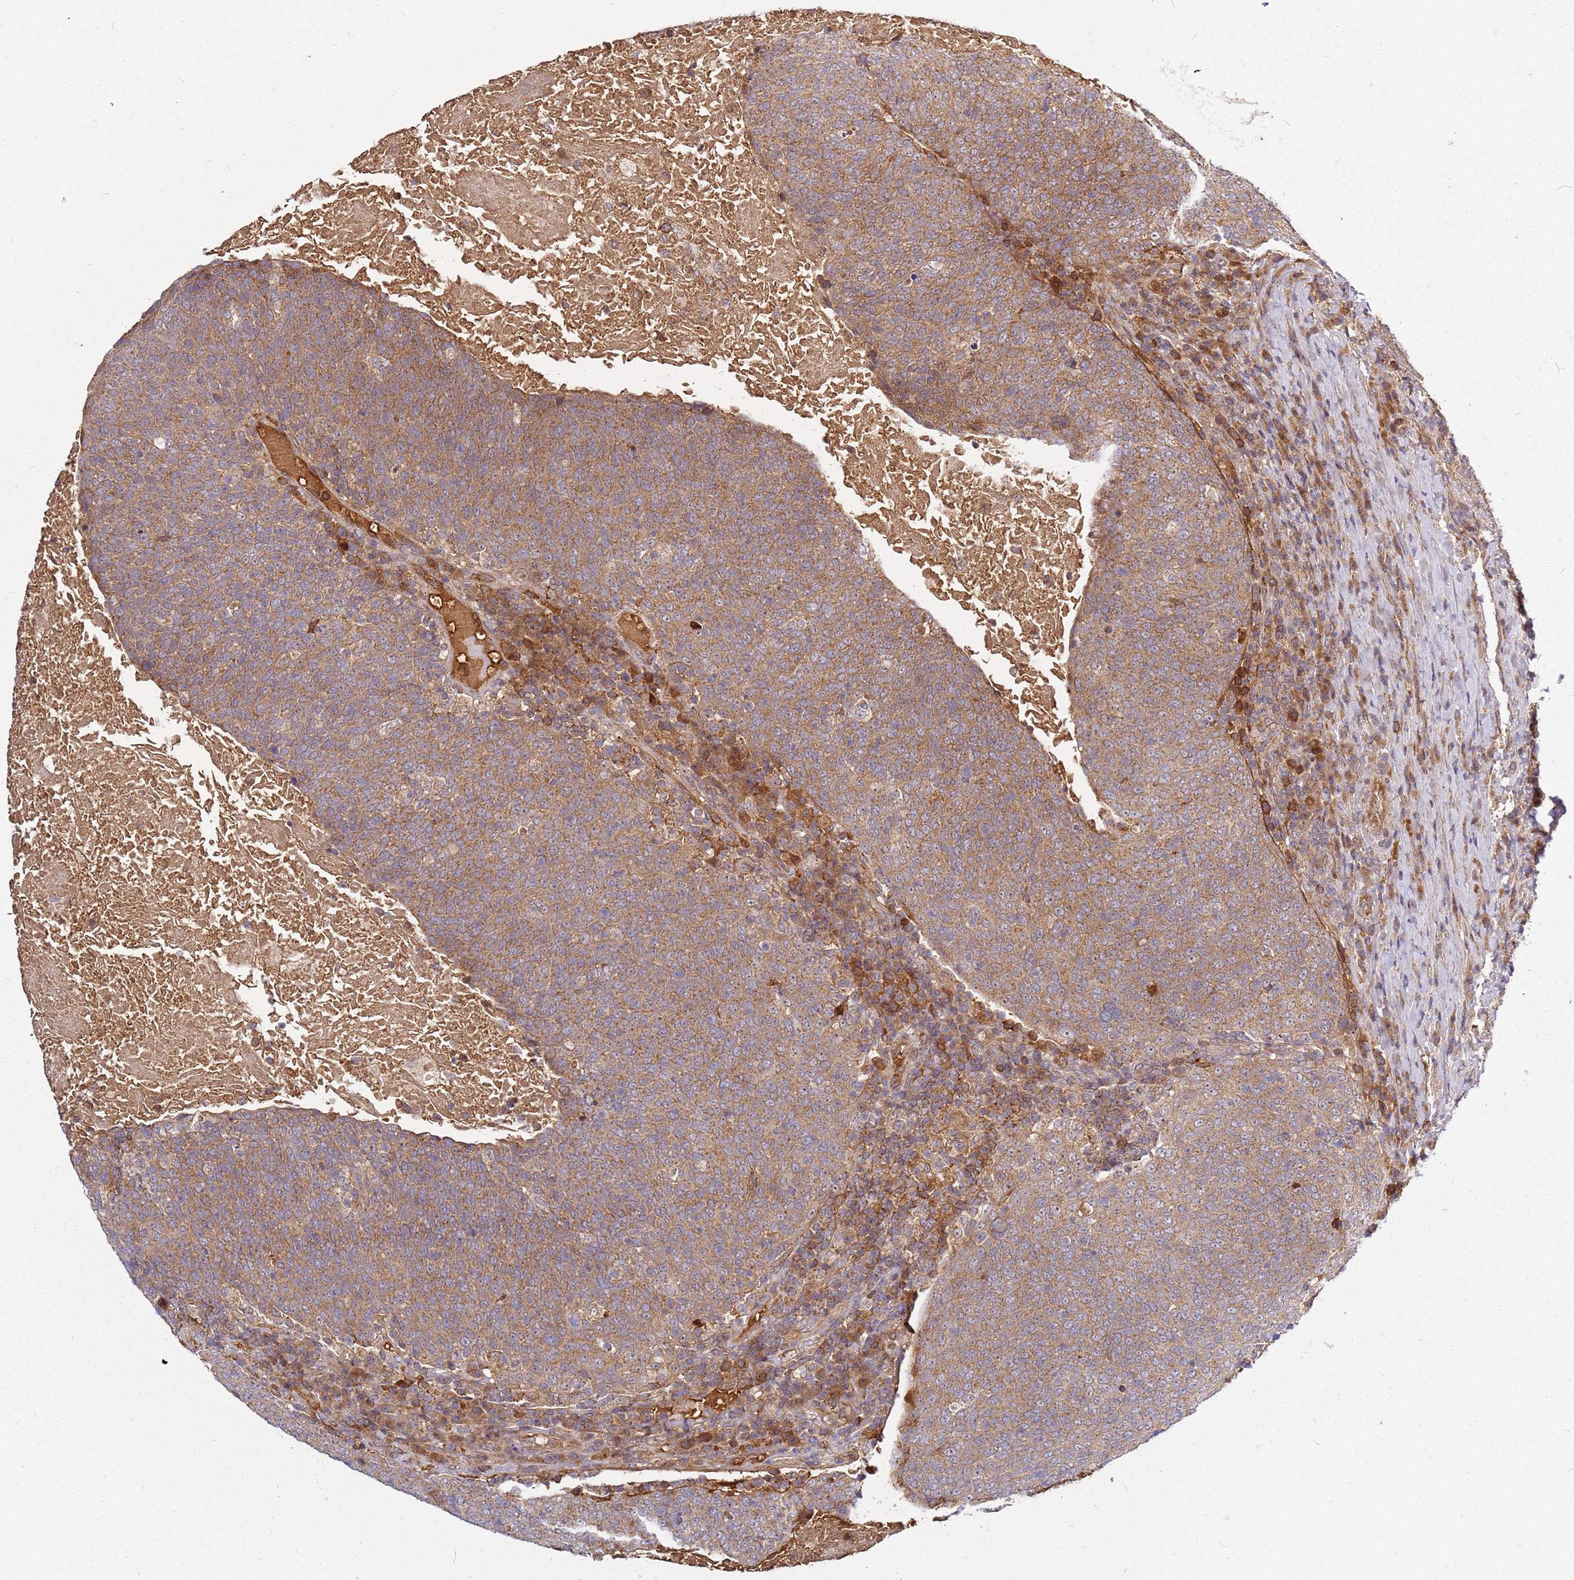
{"staining": {"intensity": "moderate", "quantity": ">75%", "location": "cytoplasmic/membranous"}, "tissue": "head and neck cancer", "cell_type": "Tumor cells", "image_type": "cancer", "snomed": [{"axis": "morphology", "description": "Squamous cell carcinoma, NOS"}, {"axis": "morphology", "description": "Squamous cell carcinoma, metastatic, NOS"}, {"axis": "topography", "description": "Lymph node"}, {"axis": "topography", "description": "Head-Neck"}], "caption": "Immunohistochemical staining of human head and neck cancer (squamous cell carcinoma) shows medium levels of moderate cytoplasmic/membranous protein expression in about >75% of tumor cells.", "gene": "CCDC159", "patient": {"sex": "male", "age": 62}}